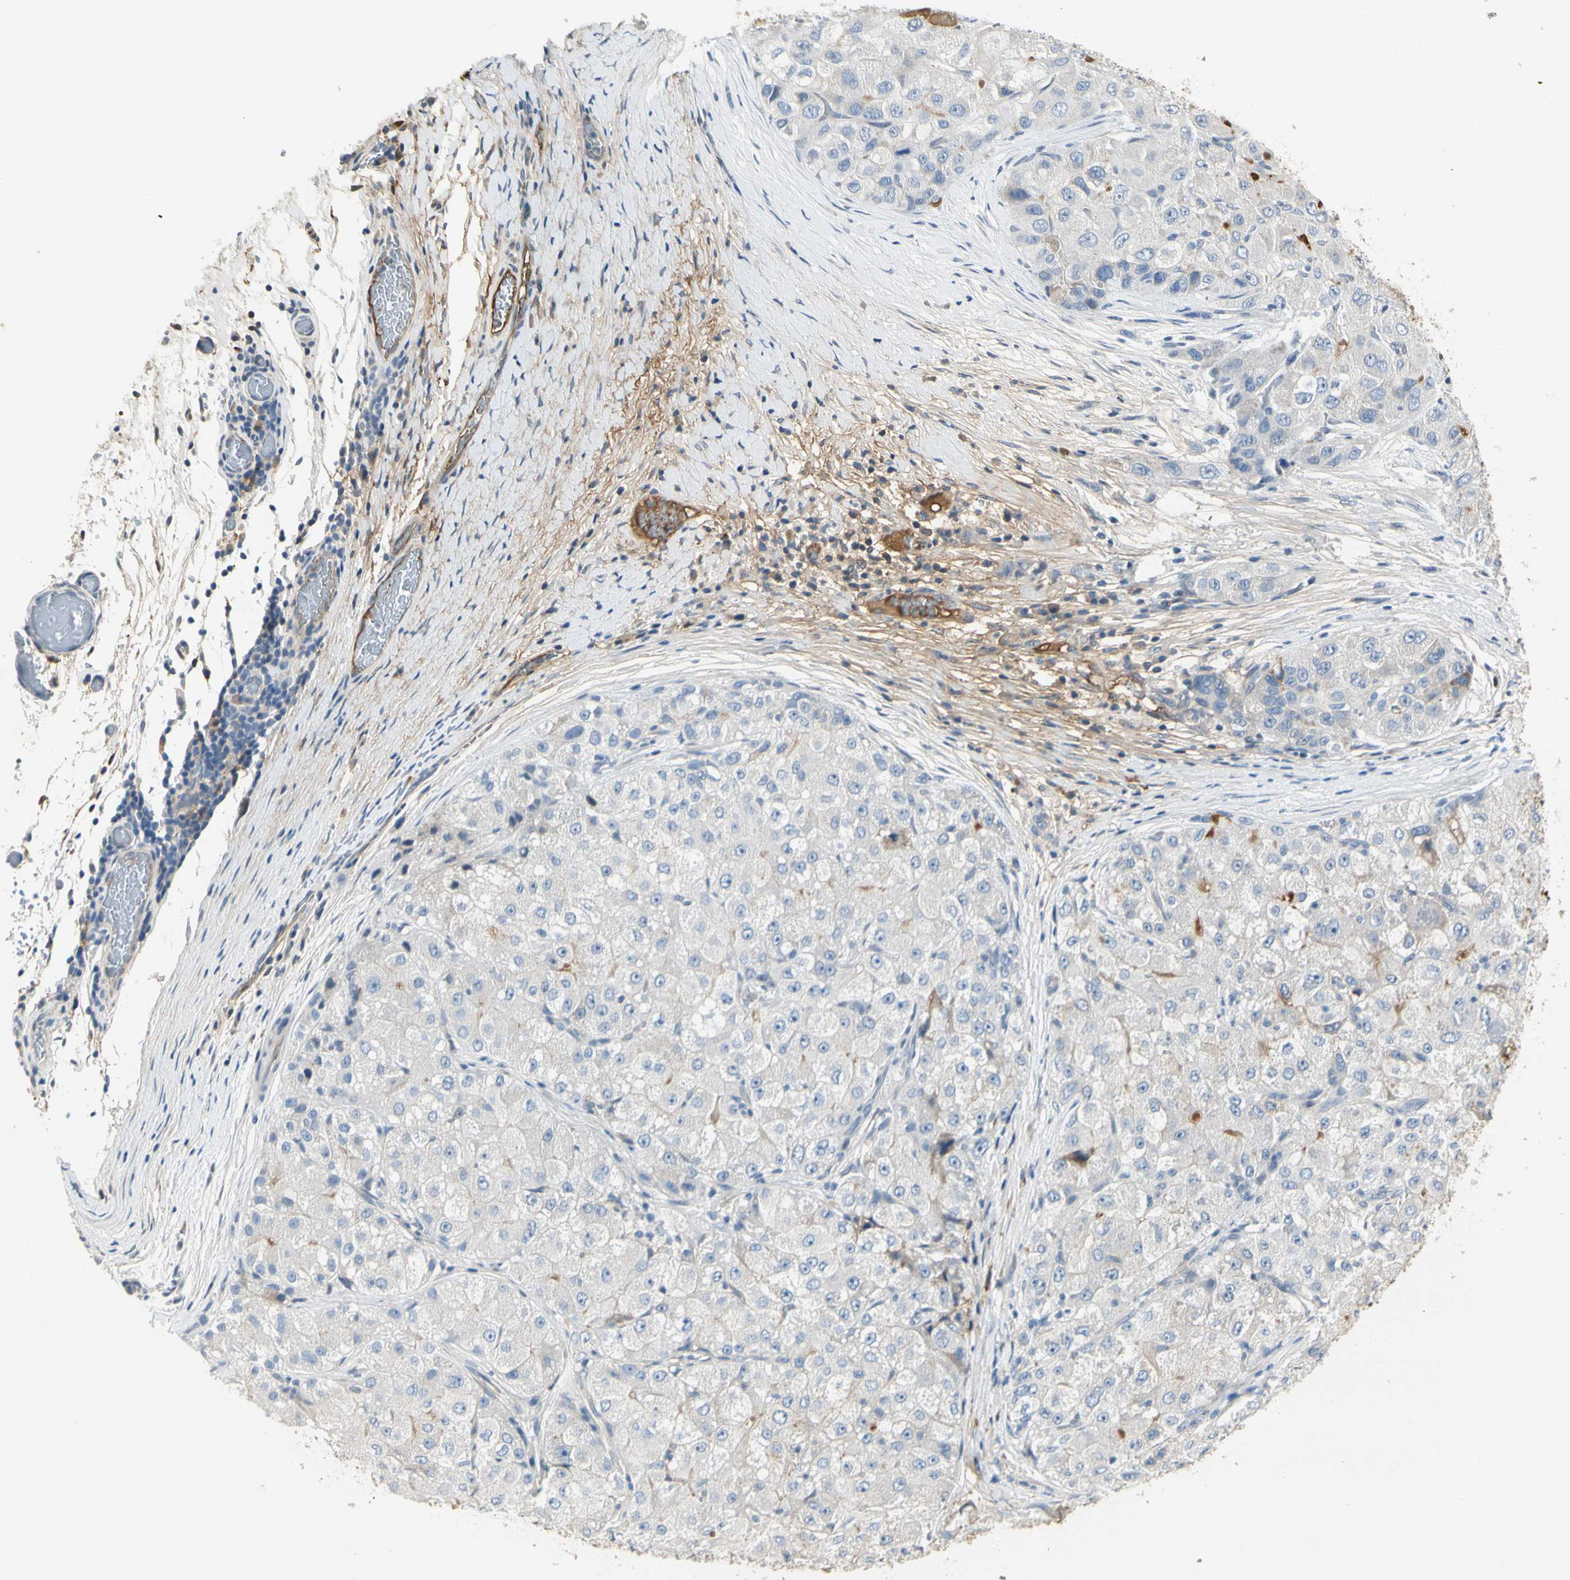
{"staining": {"intensity": "negative", "quantity": "none", "location": "none"}, "tissue": "liver cancer", "cell_type": "Tumor cells", "image_type": "cancer", "snomed": [{"axis": "morphology", "description": "Carcinoma, Hepatocellular, NOS"}, {"axis": "topography", "description": "Liver"}], "caption": "IHC photomicrograph of neoplastic tissue: human liver cancer (hepatocellular carcinoma) stained with DAB (3,3'-diaminobenzidine) displays no significant protein staining in tumor cells.", "gene": "LAMB3", "patient": {"sex": "male", "age": 80}}